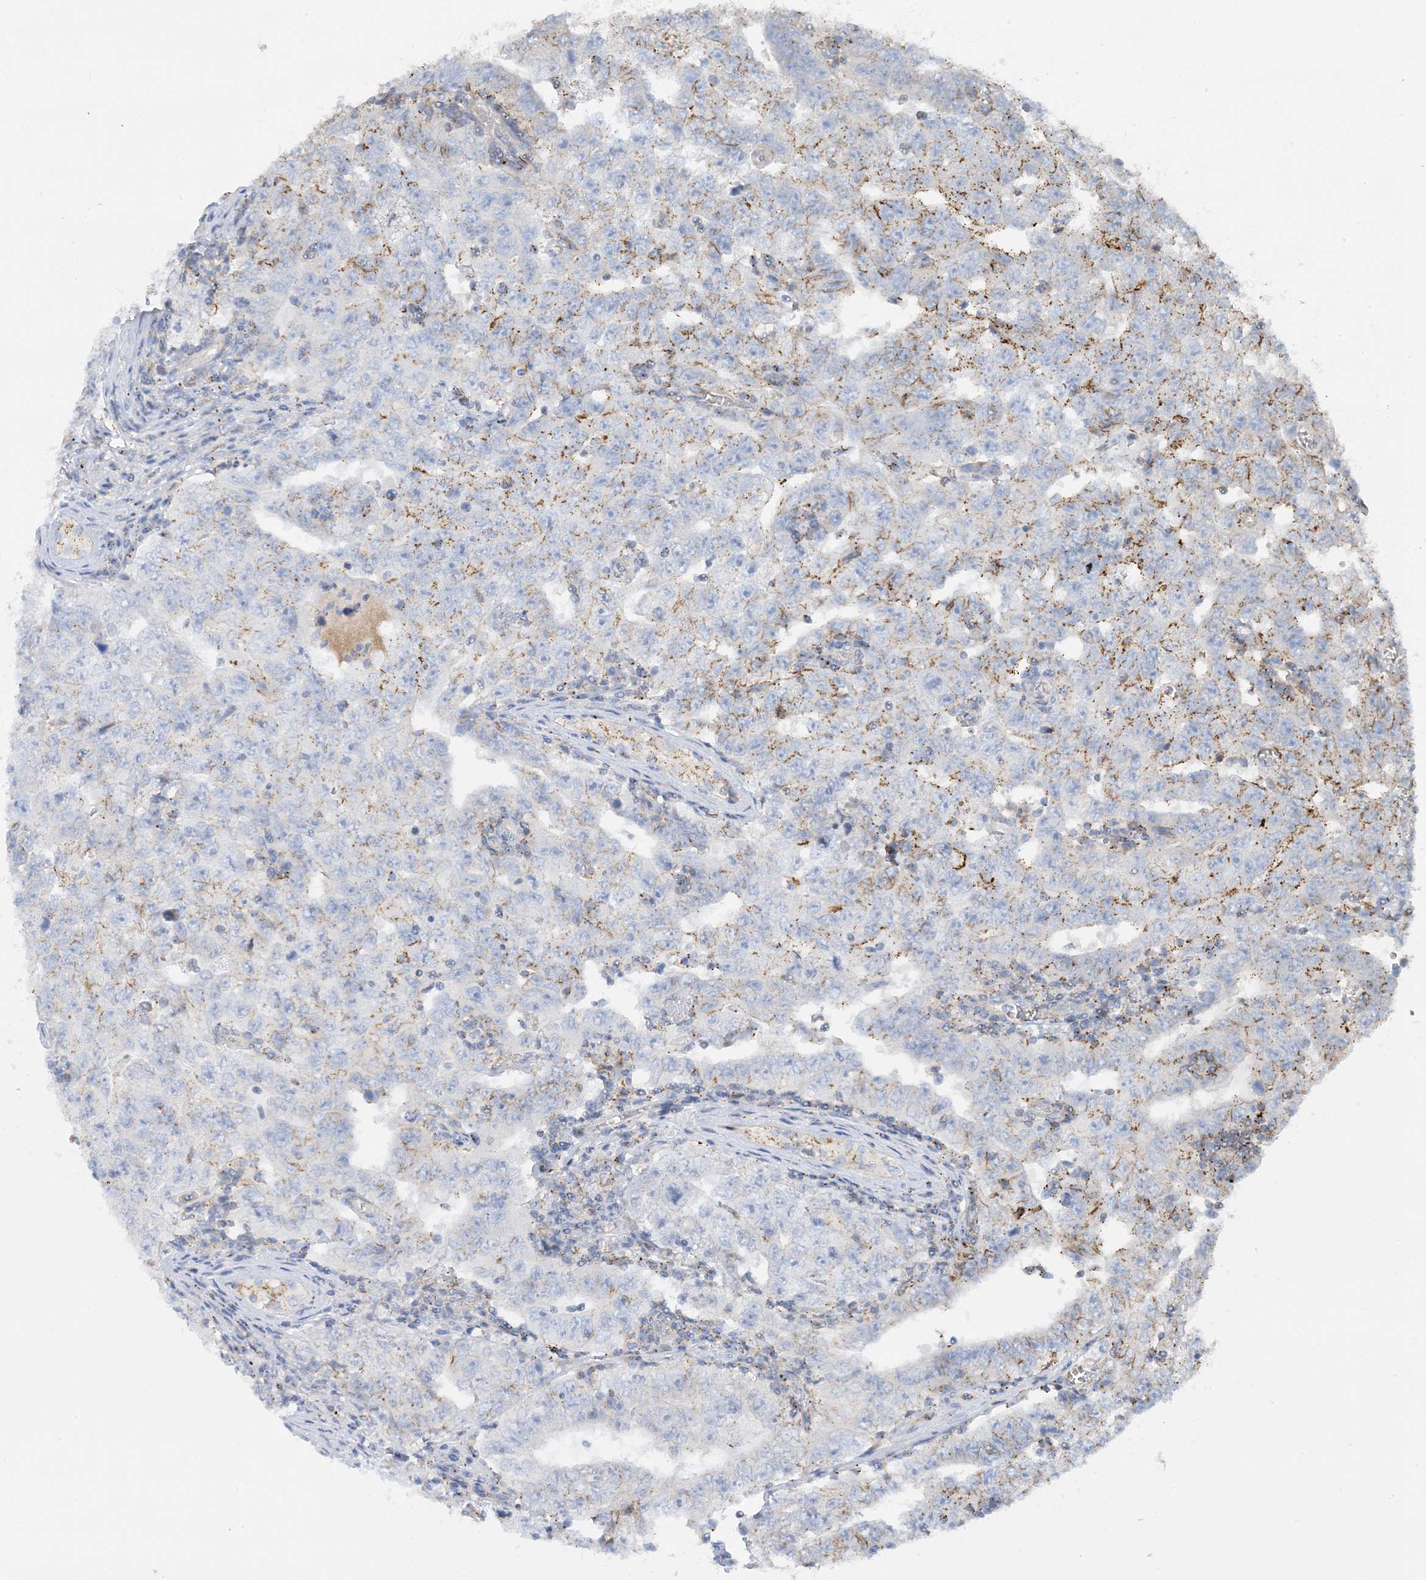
{"staining": {"intensity": "moderate", "quantity": "<25%", "location": "cytoplasmic/membranous"}, "tissue": "testis cancer", "cell_type": "Tumor cells", "image_type": "cancer", "snomed": [{"axis": "morphology", "description": "Carcinoma, Embryonal, NOS"}, {"axis": "topography", "description": "Testis"}], "caption": "Immunohistochemical staining of human testis embryonal carcinoma displays moderate cytoplasmic/membranous protein staining in approximately <25% of tumor cells.", "gene": "CALHM5", "patient": {"sex": "male", "age": 26}}